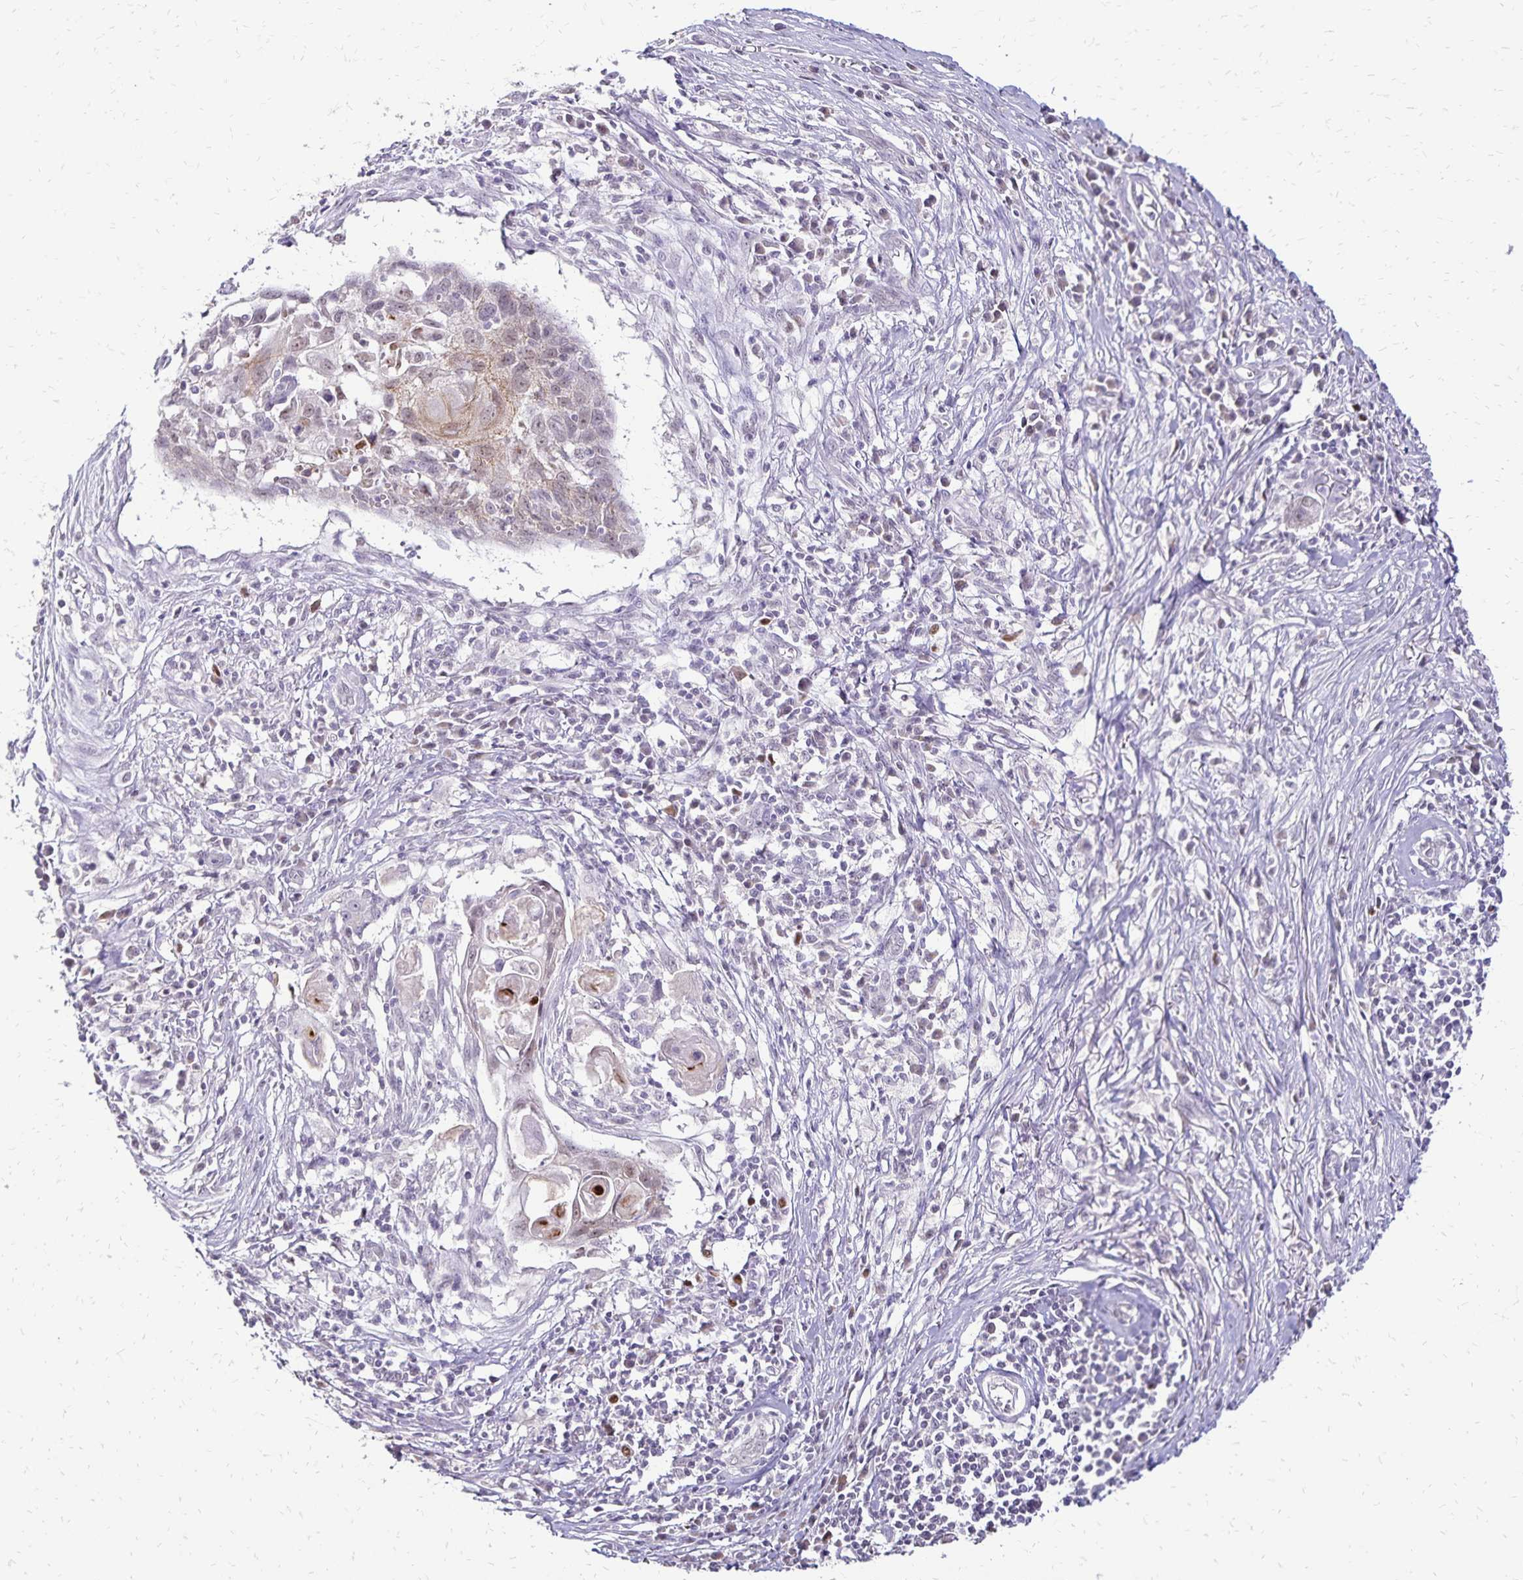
{"staining": {"intensity": "moderate", "quantity": "25%-75%", "location": "cytoplasmic/membranous"}, "tissue": "skin cancer", "cell_type": "Tumor cells", "image_type": "cancer", "snomed": [{"axis": "morphology", "description": "Squamous cell carcinoma, NOS"}, {"axis": "topography", "description": "Skin"}, {"axis": "topography", "description": "Vulva"}], "caption": "Protein analysis of skin cancer (squamous cell carcinoma) tissue displays moderate cytoplasmic/membranous staining in about 25%-75% of tumor cells.", "gene": "POLB", "patient": {"sex": "female", "age": 83}}